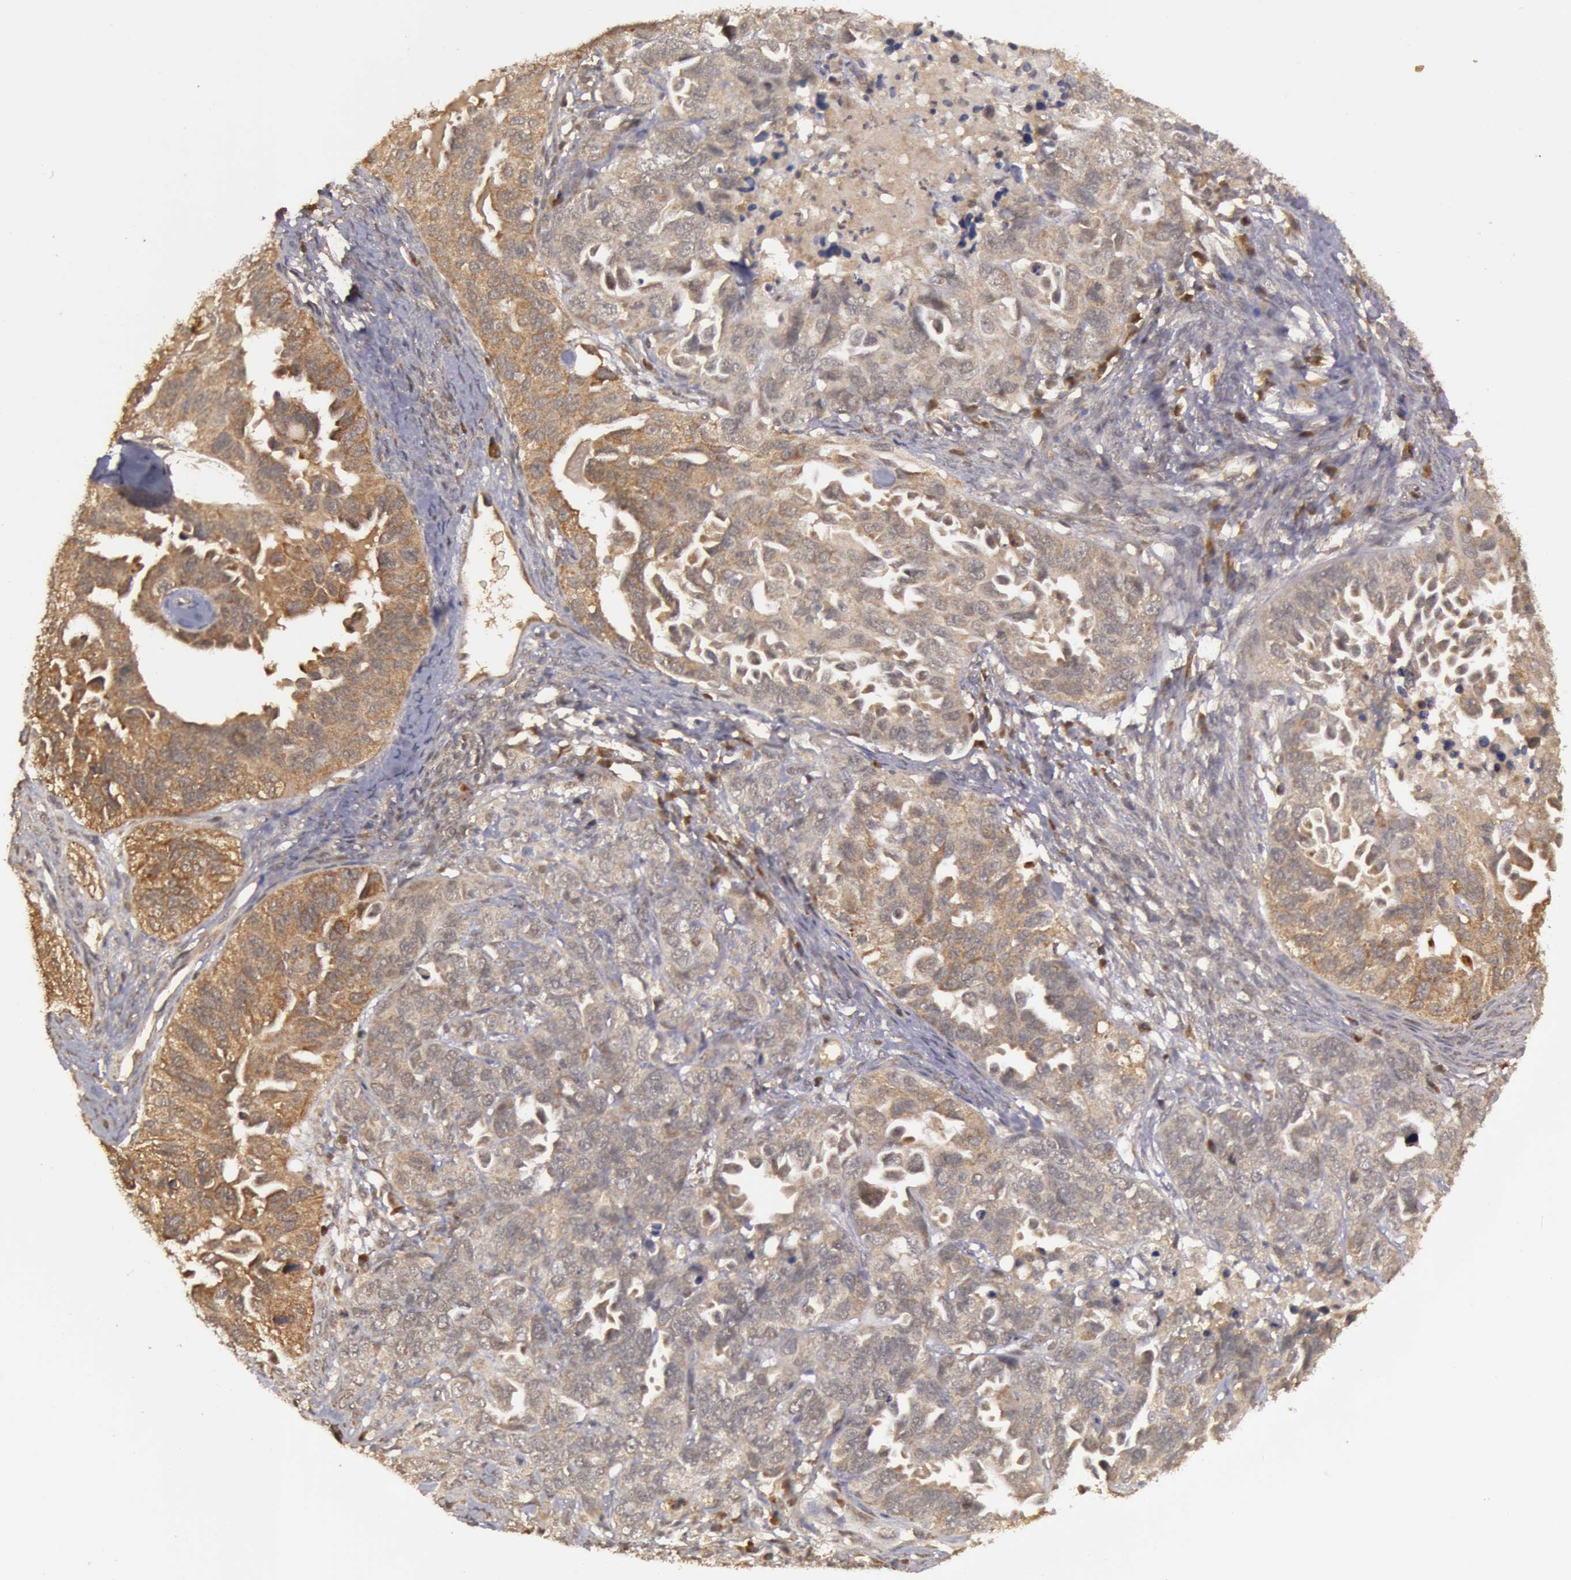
{"staining": {"intensity": "moderate", "quantity": ">75%", "location": "cytoplasmic/membranous"}, "tissue": "ovarian cancer", "cell_type": "Tumor cells", "image_type": "cancer", "snomed": [{"axis": "morphology", "description": "Cystadenocarcinoma, serous, NOS"}, {"axis": "topography", "description": "Ovary"}], "caption": "An image showing moderate cytoplasmic/membranous expression in about >75% of tumor cells in ovarian cancer, as visualized by brown immunohistochemical staining.", "gene": "GLIS1", "patient": {"sex": "female", "age": 82}}